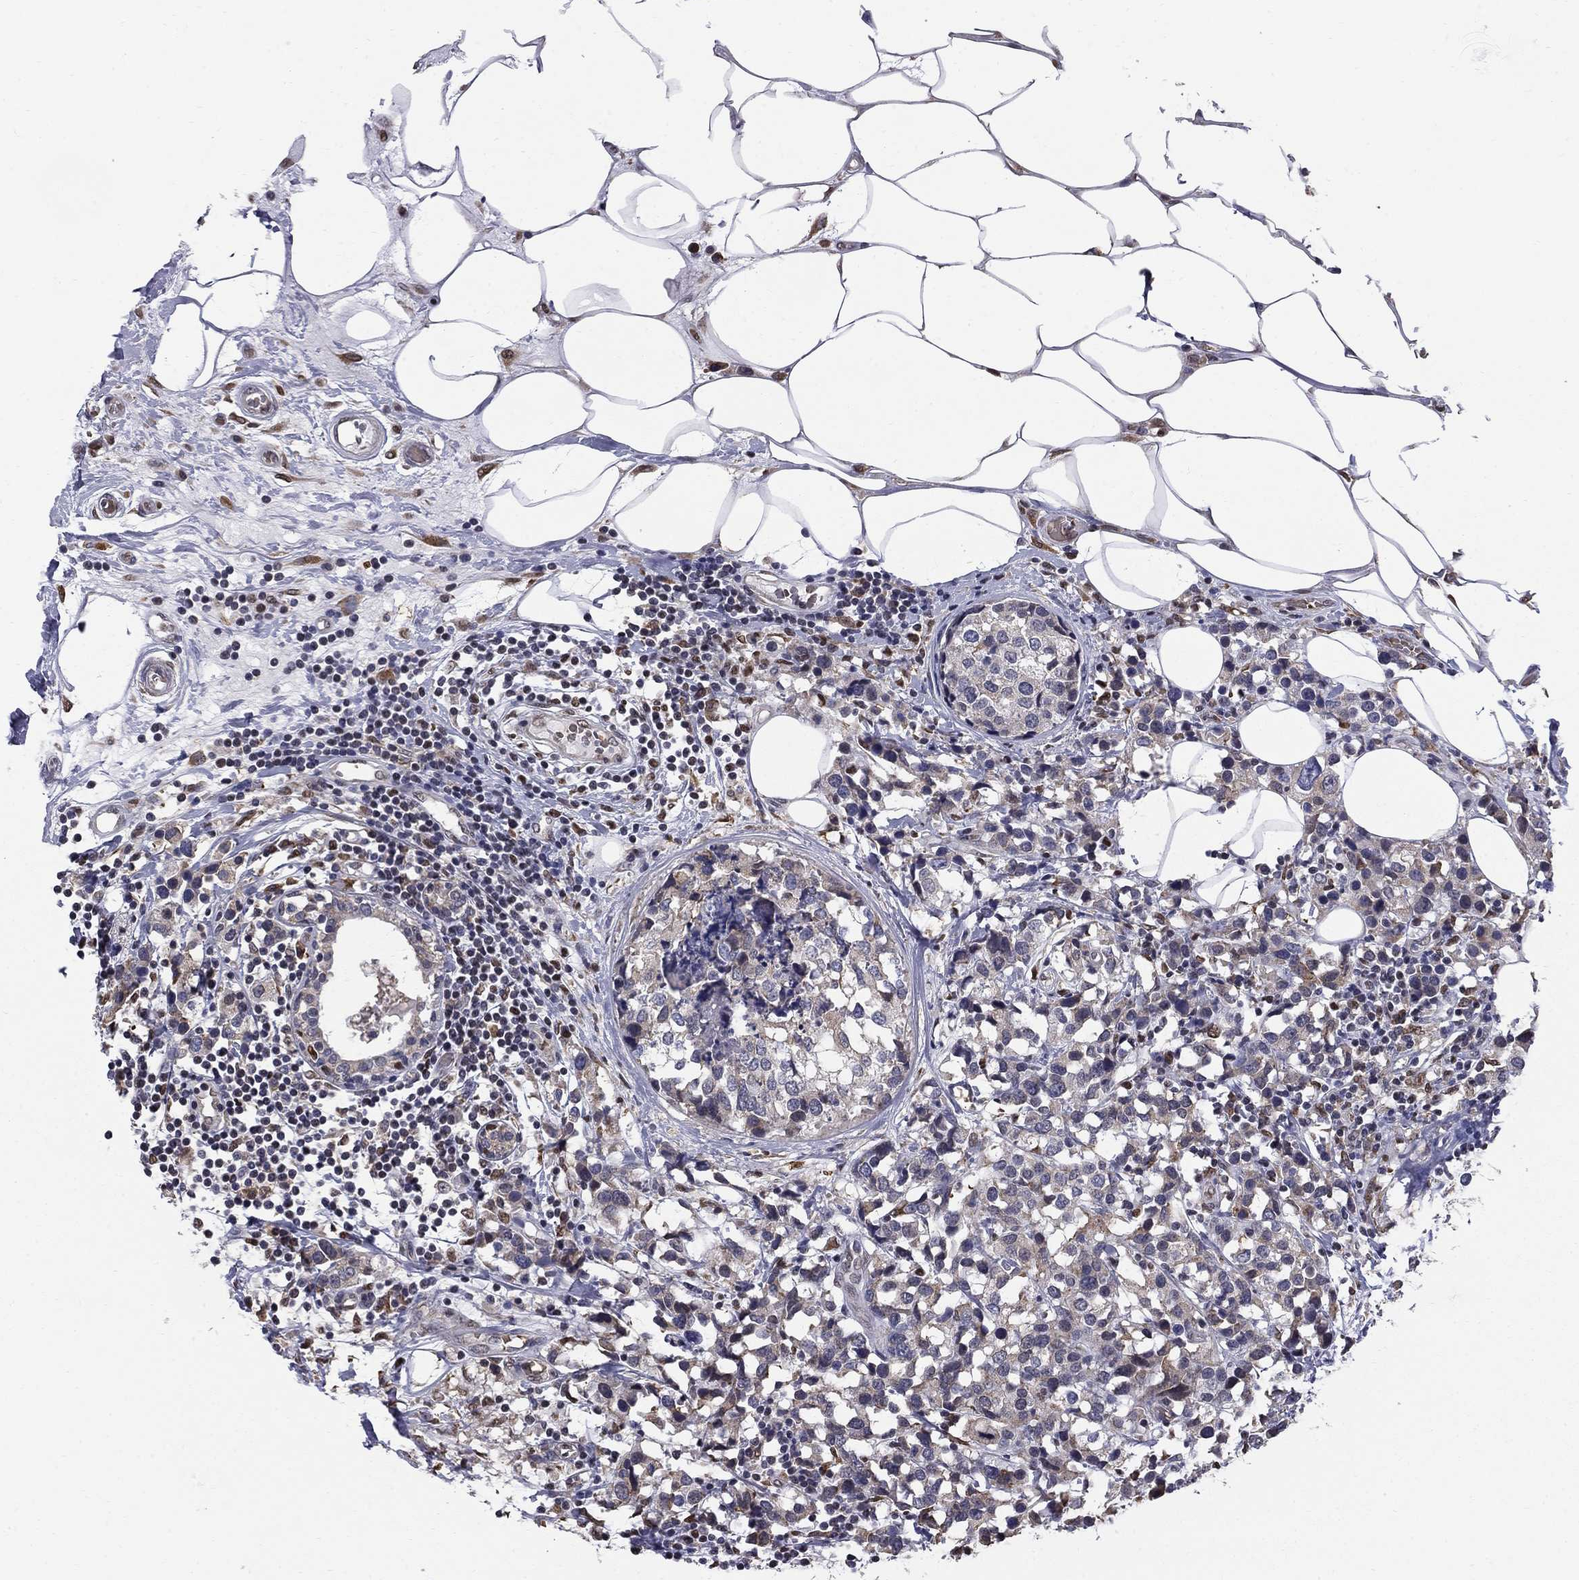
{"staining": {"intensity": "negative", "quantity": "none", "location": "none"}, "tissue": "breast cancer", "cell_type": "Tumor cells", "image_type": "cancer", "snomed": [{"axis": "morphology", "description": "Lobular carcinoma"}, {"axis": "topography", "description": "Breast"}], "caption": "Micrograph shows no protein expression in tumor cells of breast cancer tissue.", "gene": "HSPB2", "patient": {"sex": "female", "age": 59}}